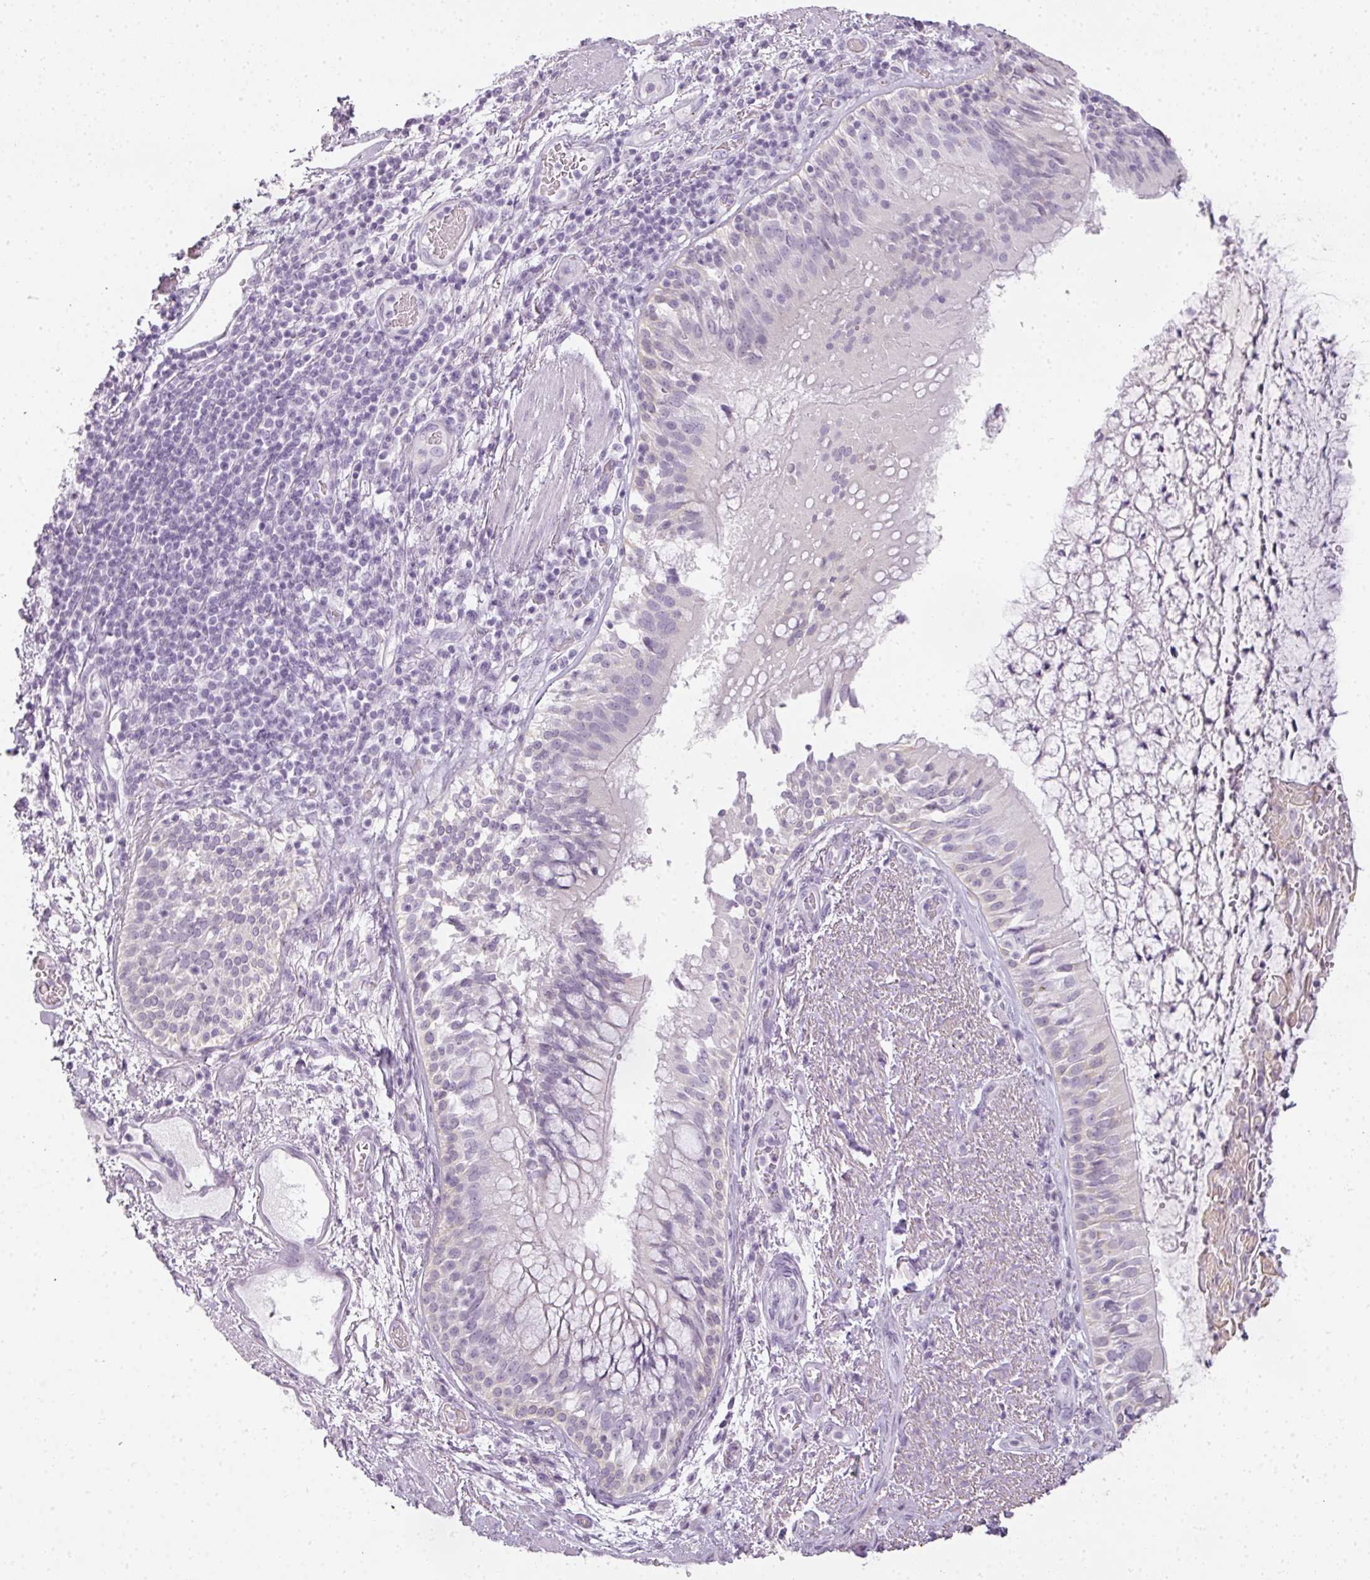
{"staining": {"intensity": "negative", "quantity": "none", "location": "none"}, "tissue": "bronchus", "cell_type": "Respiratory epithelial cells", "image_type": "normal", "snomed": [{"axis": "morphology", "description": "Normal tissue, NOS"}, {"axis": "topography", "description": "Cartilage tissue"}, {"axis": "topography", "description": "Bronchus"}], "caption": "Respiratory epithelial cells show no significant staining in normal bronchus. (Stains: DAB immunohistochemistry (IHC) with hematoxylin counter stain, Microscopy: brightfield microscopy at high magnification).", "gene": "RBMY1A1", "patient": {"sex": "male", "age": 63}}